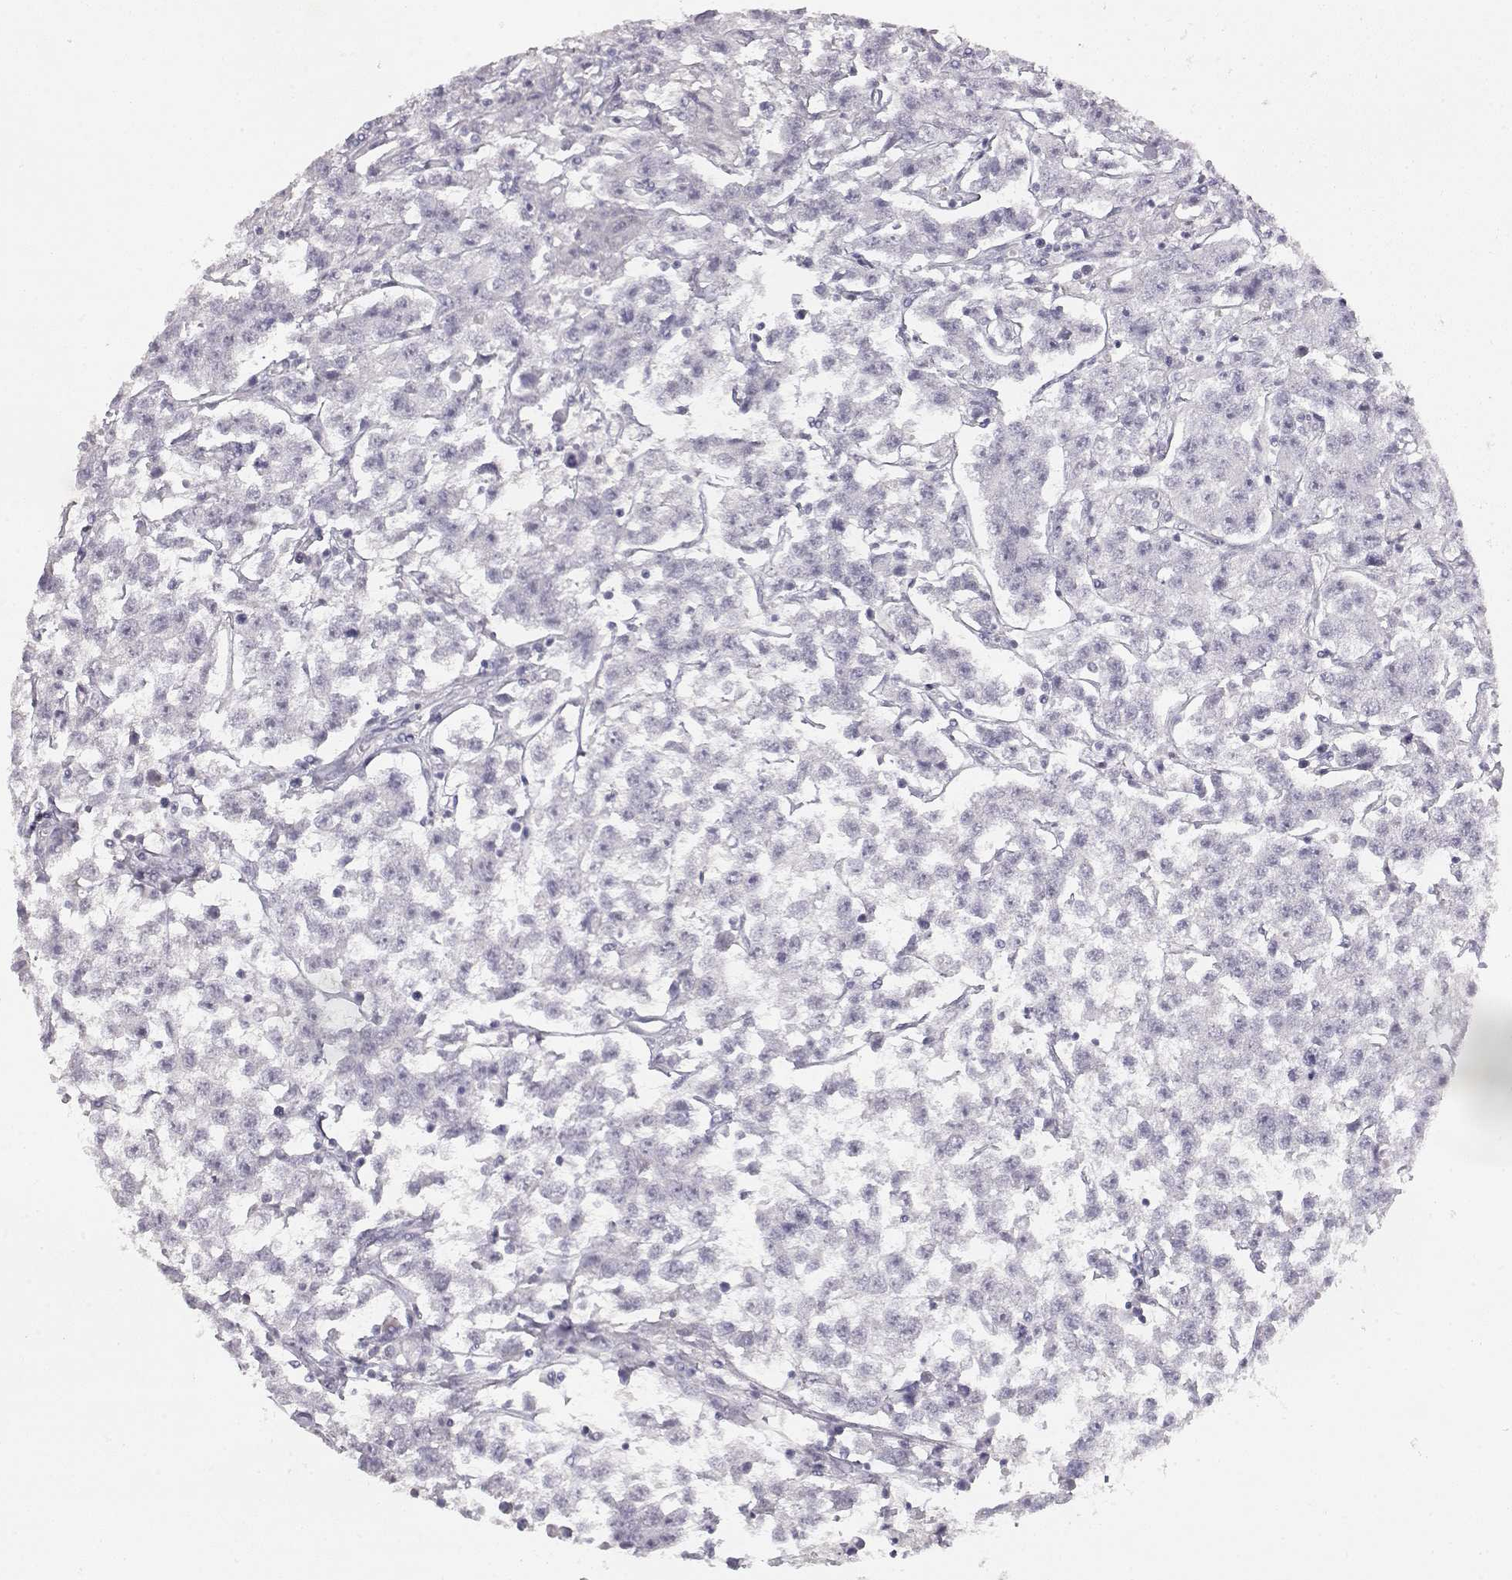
{"staining": {"intensity": "negative", "quantity": "none", "location": "none"}, "tissue": "testis cancer", "cell_type": "Tumor cells", "image_type": "cancer", "snomed": [{"axis": "morphology", "description": "Seminoma, NOS"}, {"axis": "topography", "description": "Testis"}], "caption": "Micrograph shows no significant protein positivity in tumor cells of seminoma (testis). Nuclei are stained in blue.", "gene": "TPH2", "patient": {"sex": "male", "age": 59}}